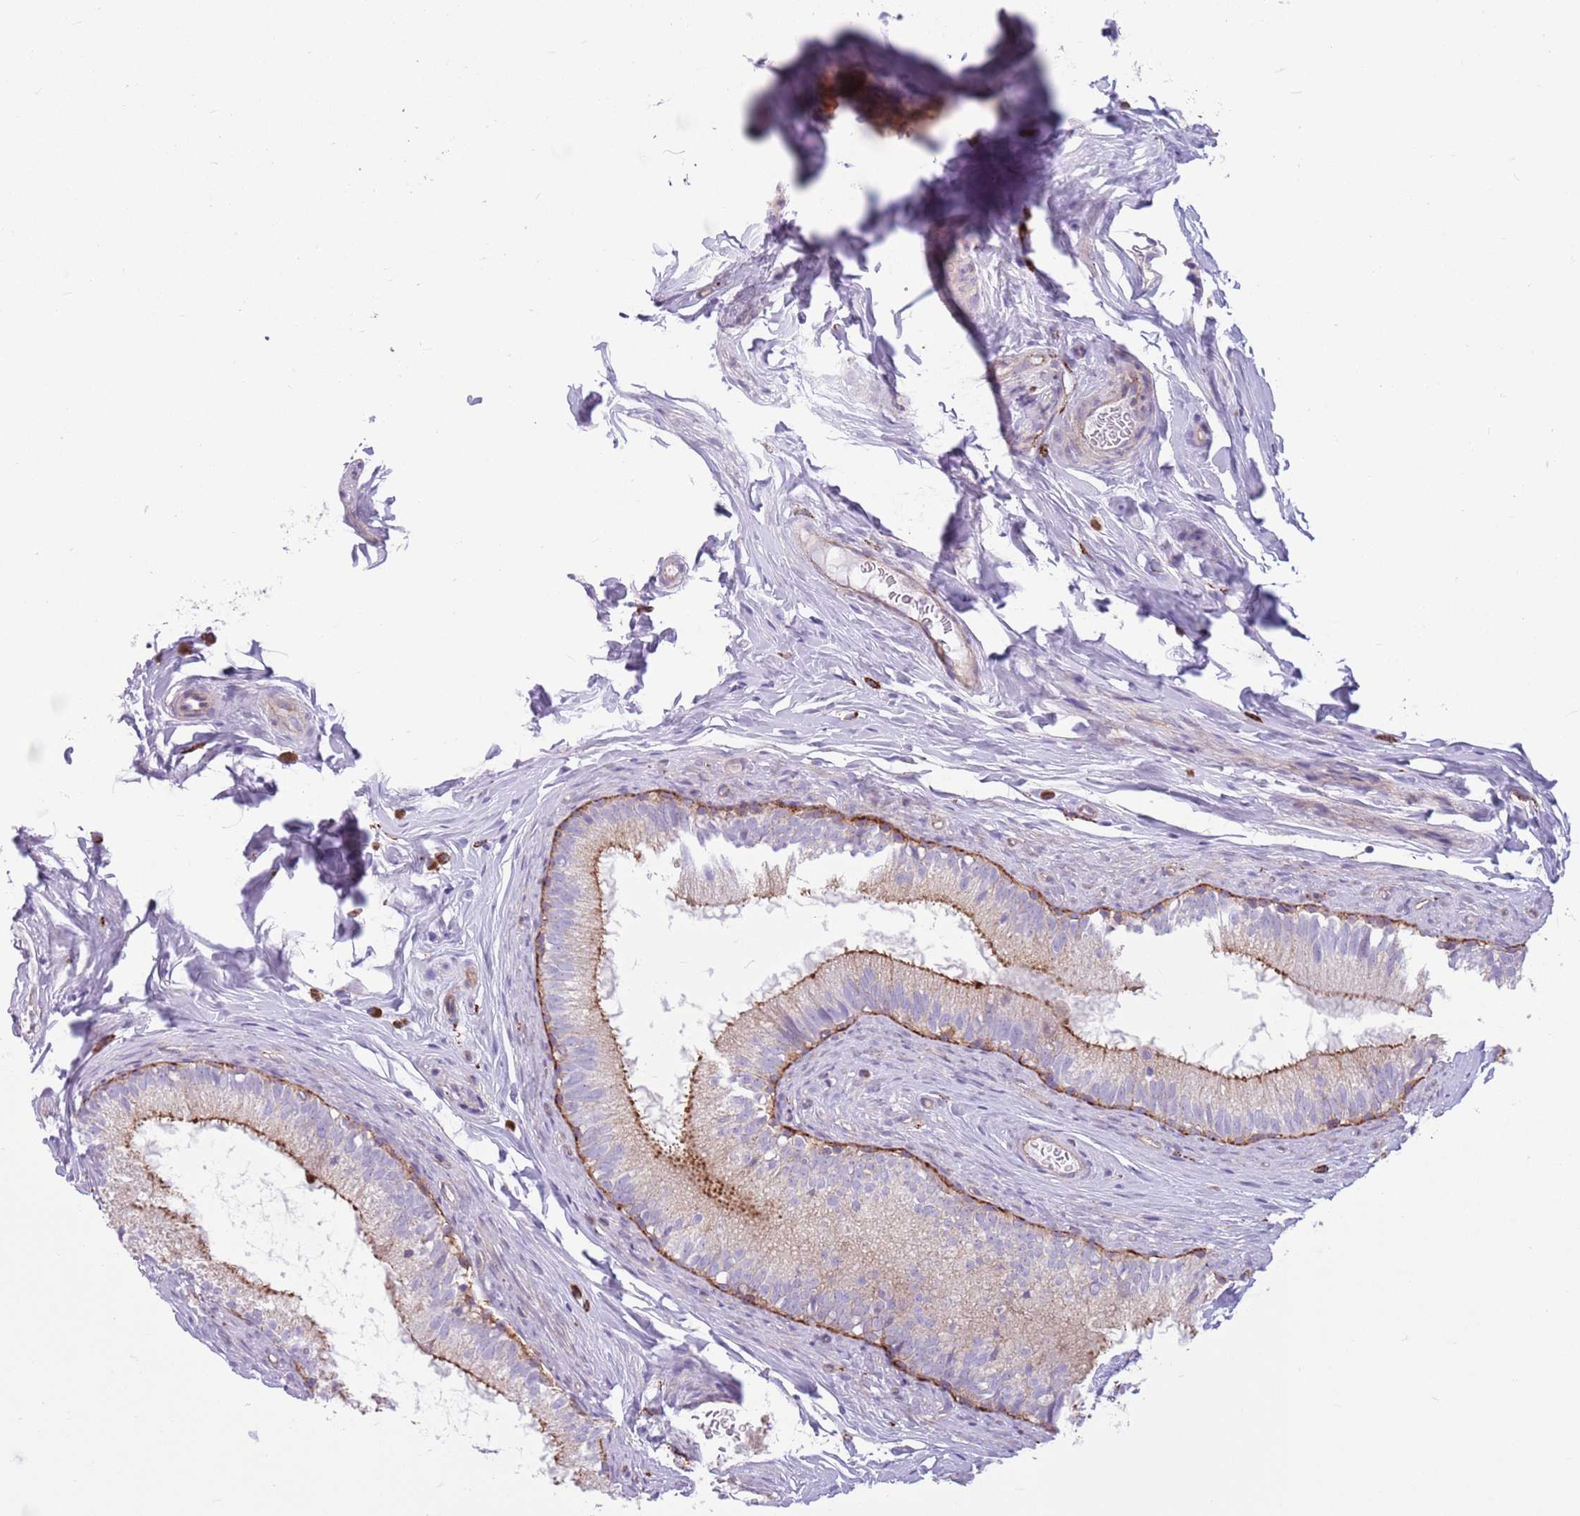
{"staining": {"intensity": "moderate", "quantity": "<25%", "location": "cytoplasmic/membranous"}, "tissue": "epididymis", "cell_type": "Glandular cells", "image_type": "normal", "snomed": [{"axis": "morphology", "description": "Normal tissue, NOS"}, {"axis": "topography", "description": "Epididymis"}], "caption": "Immunohistochemistry (IHC) (DAB (3,3'-diaminobenzidine)) staining of normal human epididymis shows moderate cytoplasmic/membranous protein staining in approximately <25% of glandular cells.", "gene": "SNX6", "patient": {"sex": "male", "age": 25}}